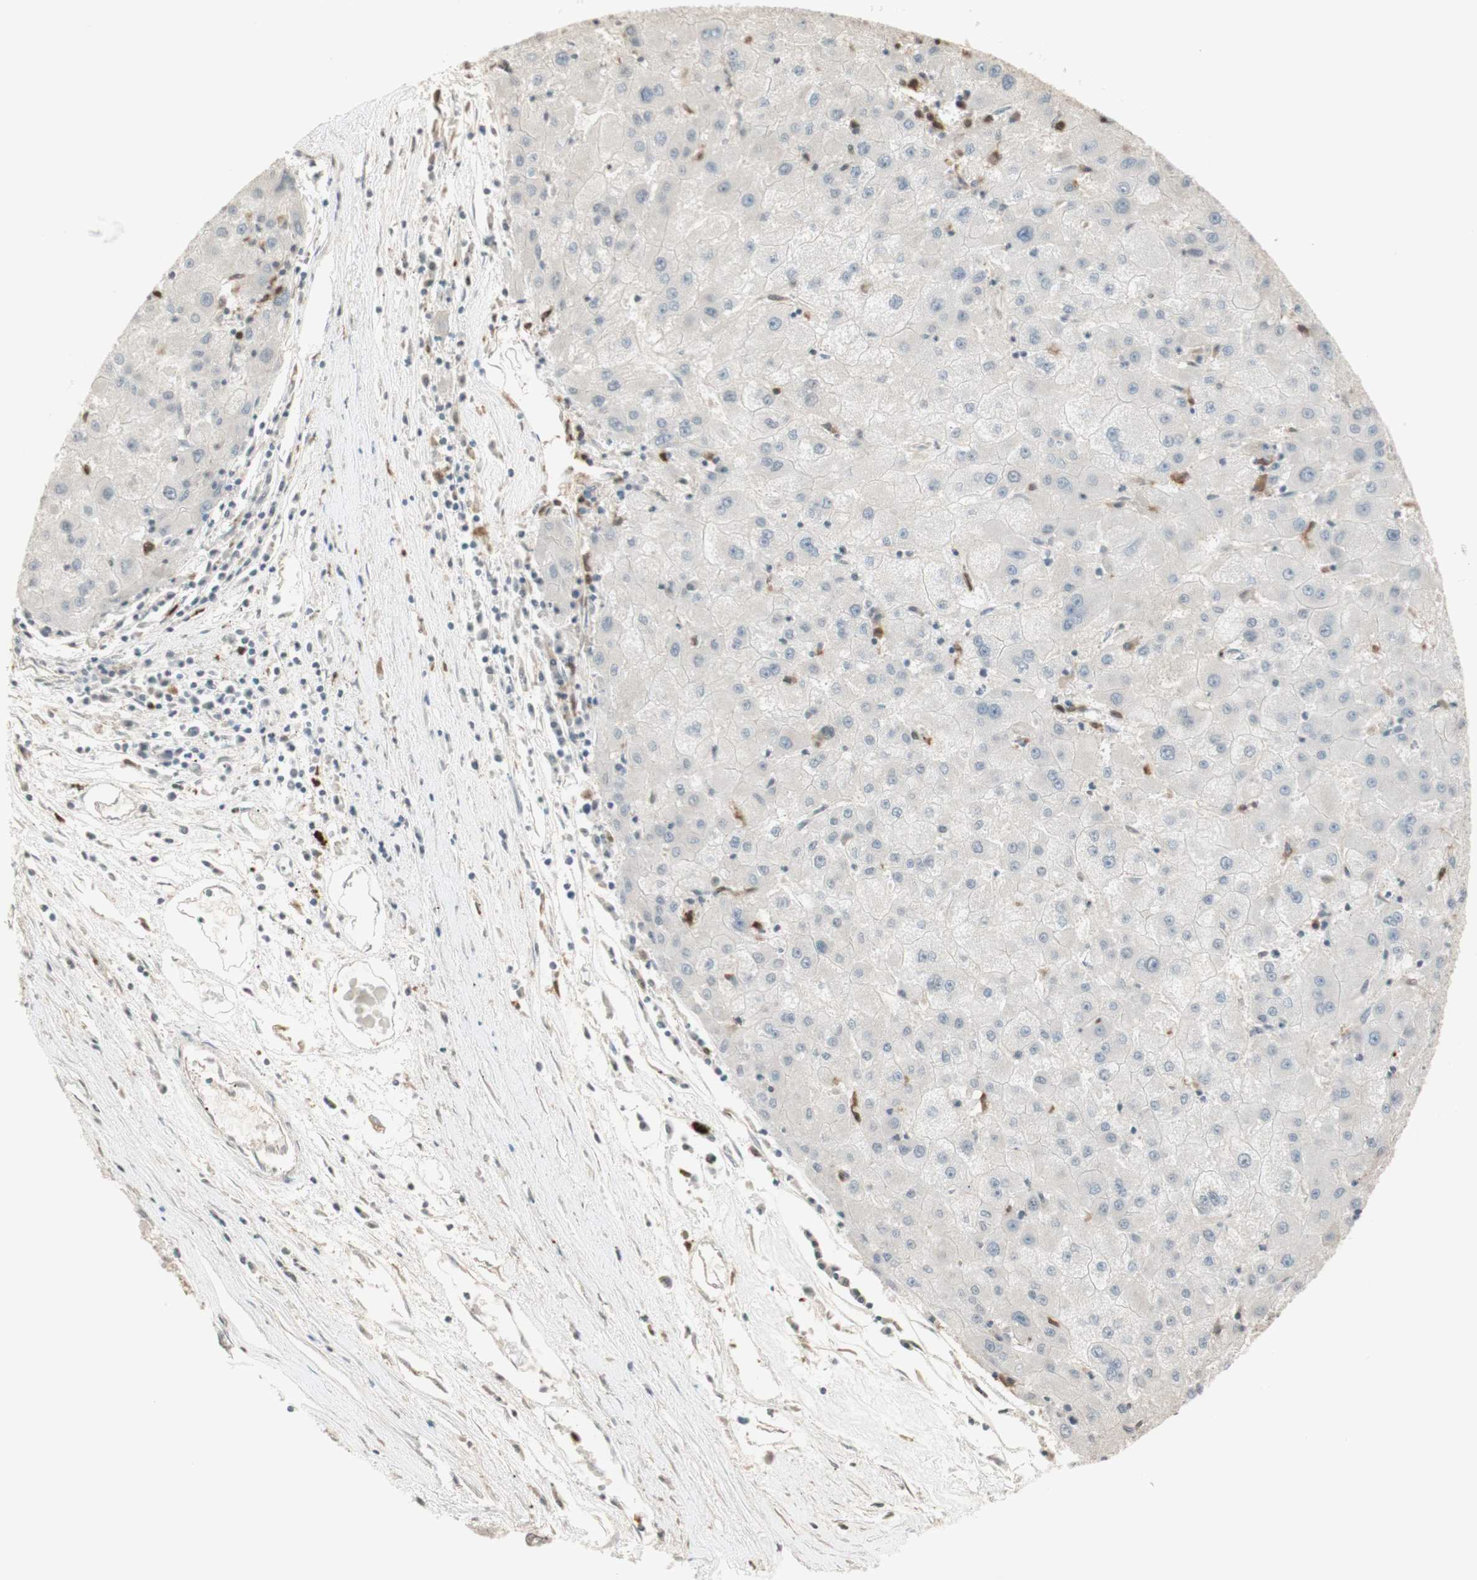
{"staining": {"intensity": "negative", "quantity": "none", "location": "none"}, "tissue": "liver cancer", "cell_type": "Tumor cells", "image_type": "cancer", "snomed": [{"axis": "morphology", "description": "Carcinoma, Hepatocellular, NOS"}, {"axis": "topography", "description": "Liver"}], "caption": "Micrograph shows no significant protein positivity in tumor cells of liver cancer (hepatocellular carcinoma). (IHC, brightfield microscopy, high magnification).", "gene": "NID1", "patient": {"sex": "male", "age": 72}}